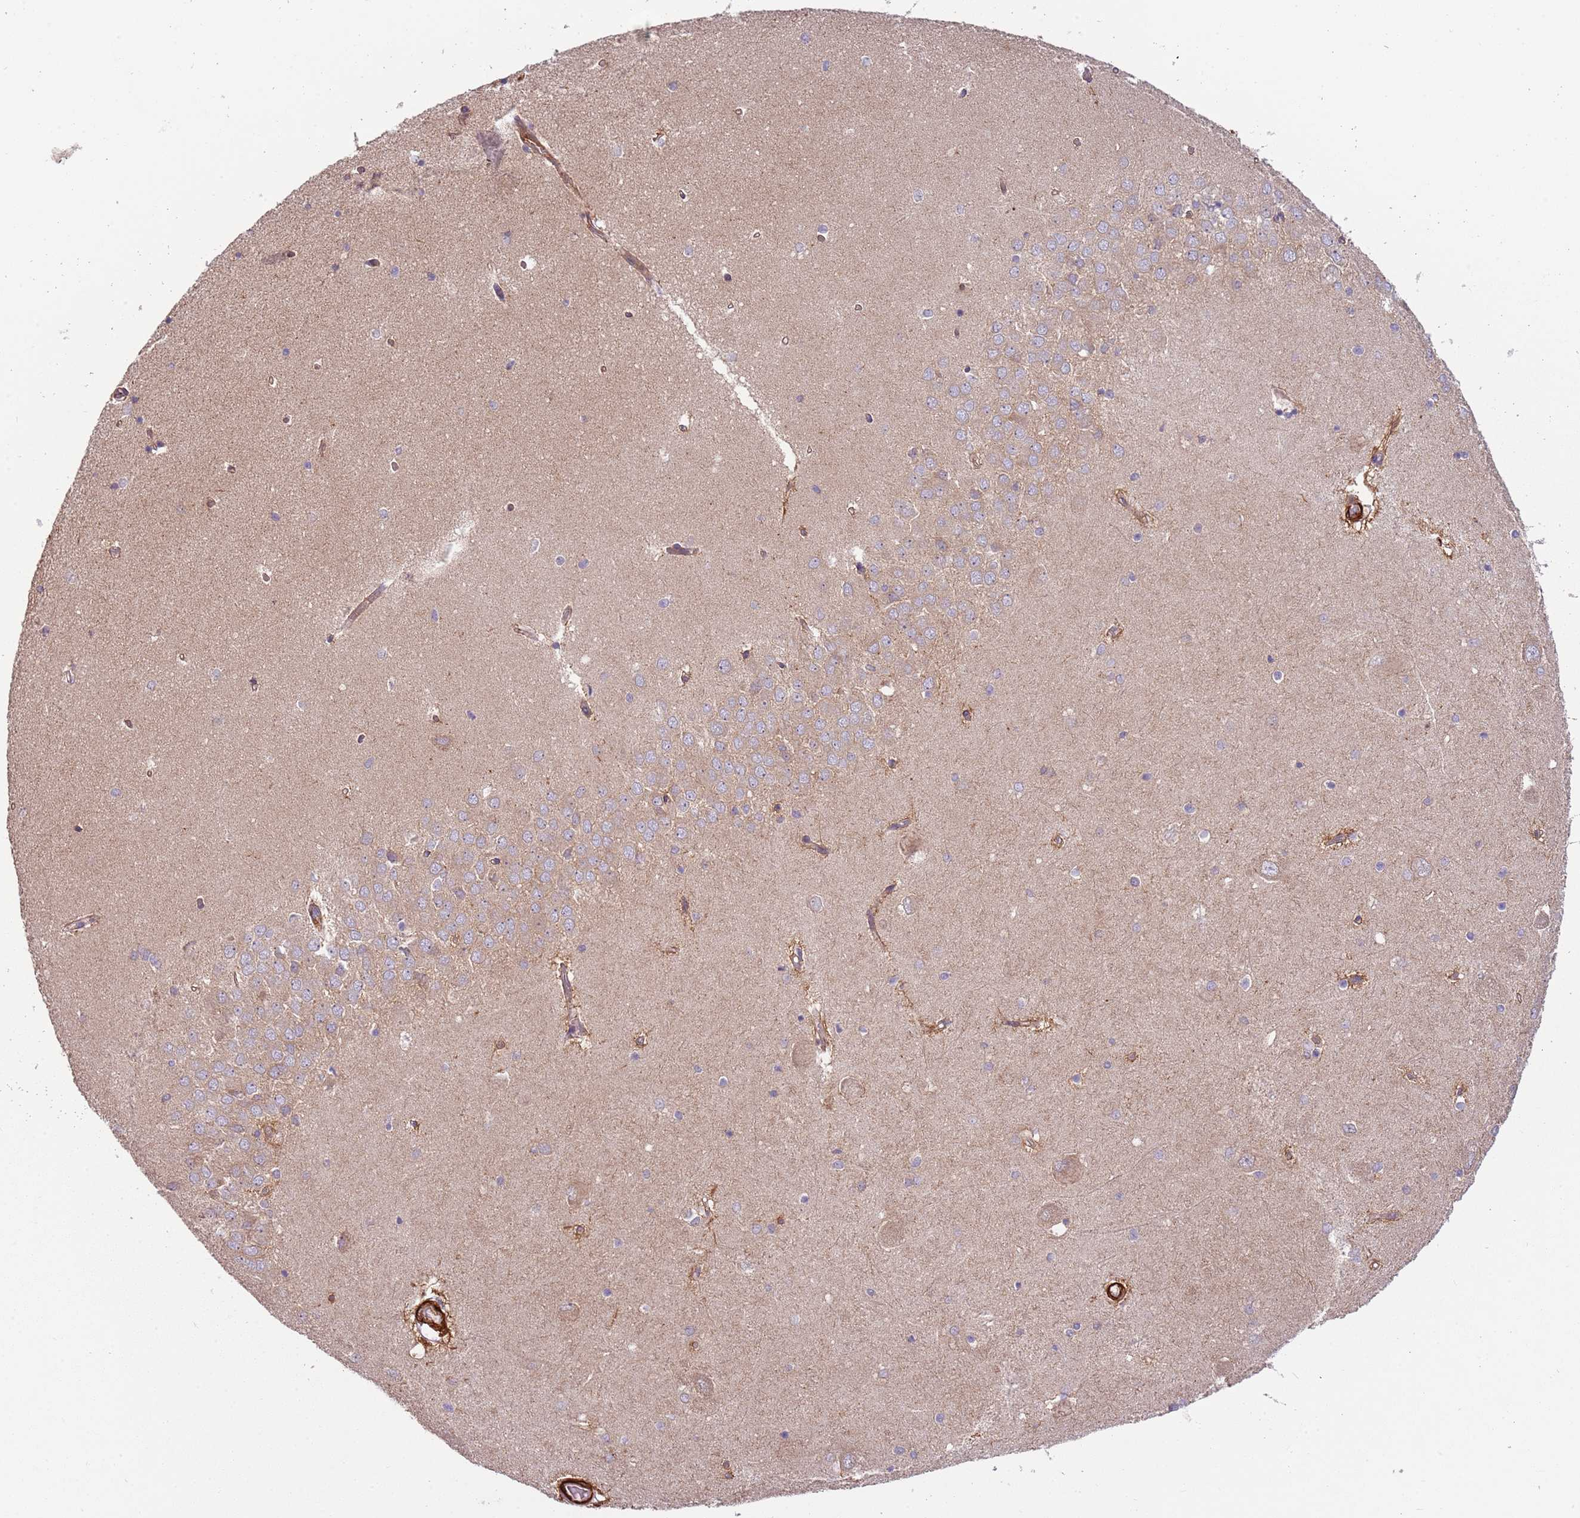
{"staining": {"intensity": "negative", "quantity": "none", "location": "none"}, "tissue": "hippocampus", "cell_type": "Glial cells", "image_type": "normal", "snomed": [{"axis": "morphology", "description": "Normal tissue, NOS"}, {"axis": "topography", "description": "Hippocampus"}], "caption": "Hippocampus was stained to show a protein in brown. There is no significant expression in glial cells. The staining is performed using DAB brown chromogen with nuclei counter-stained in using hematoxylin.", "gene": "RNF128", "patient": {"sex": "male", "age": 45}}